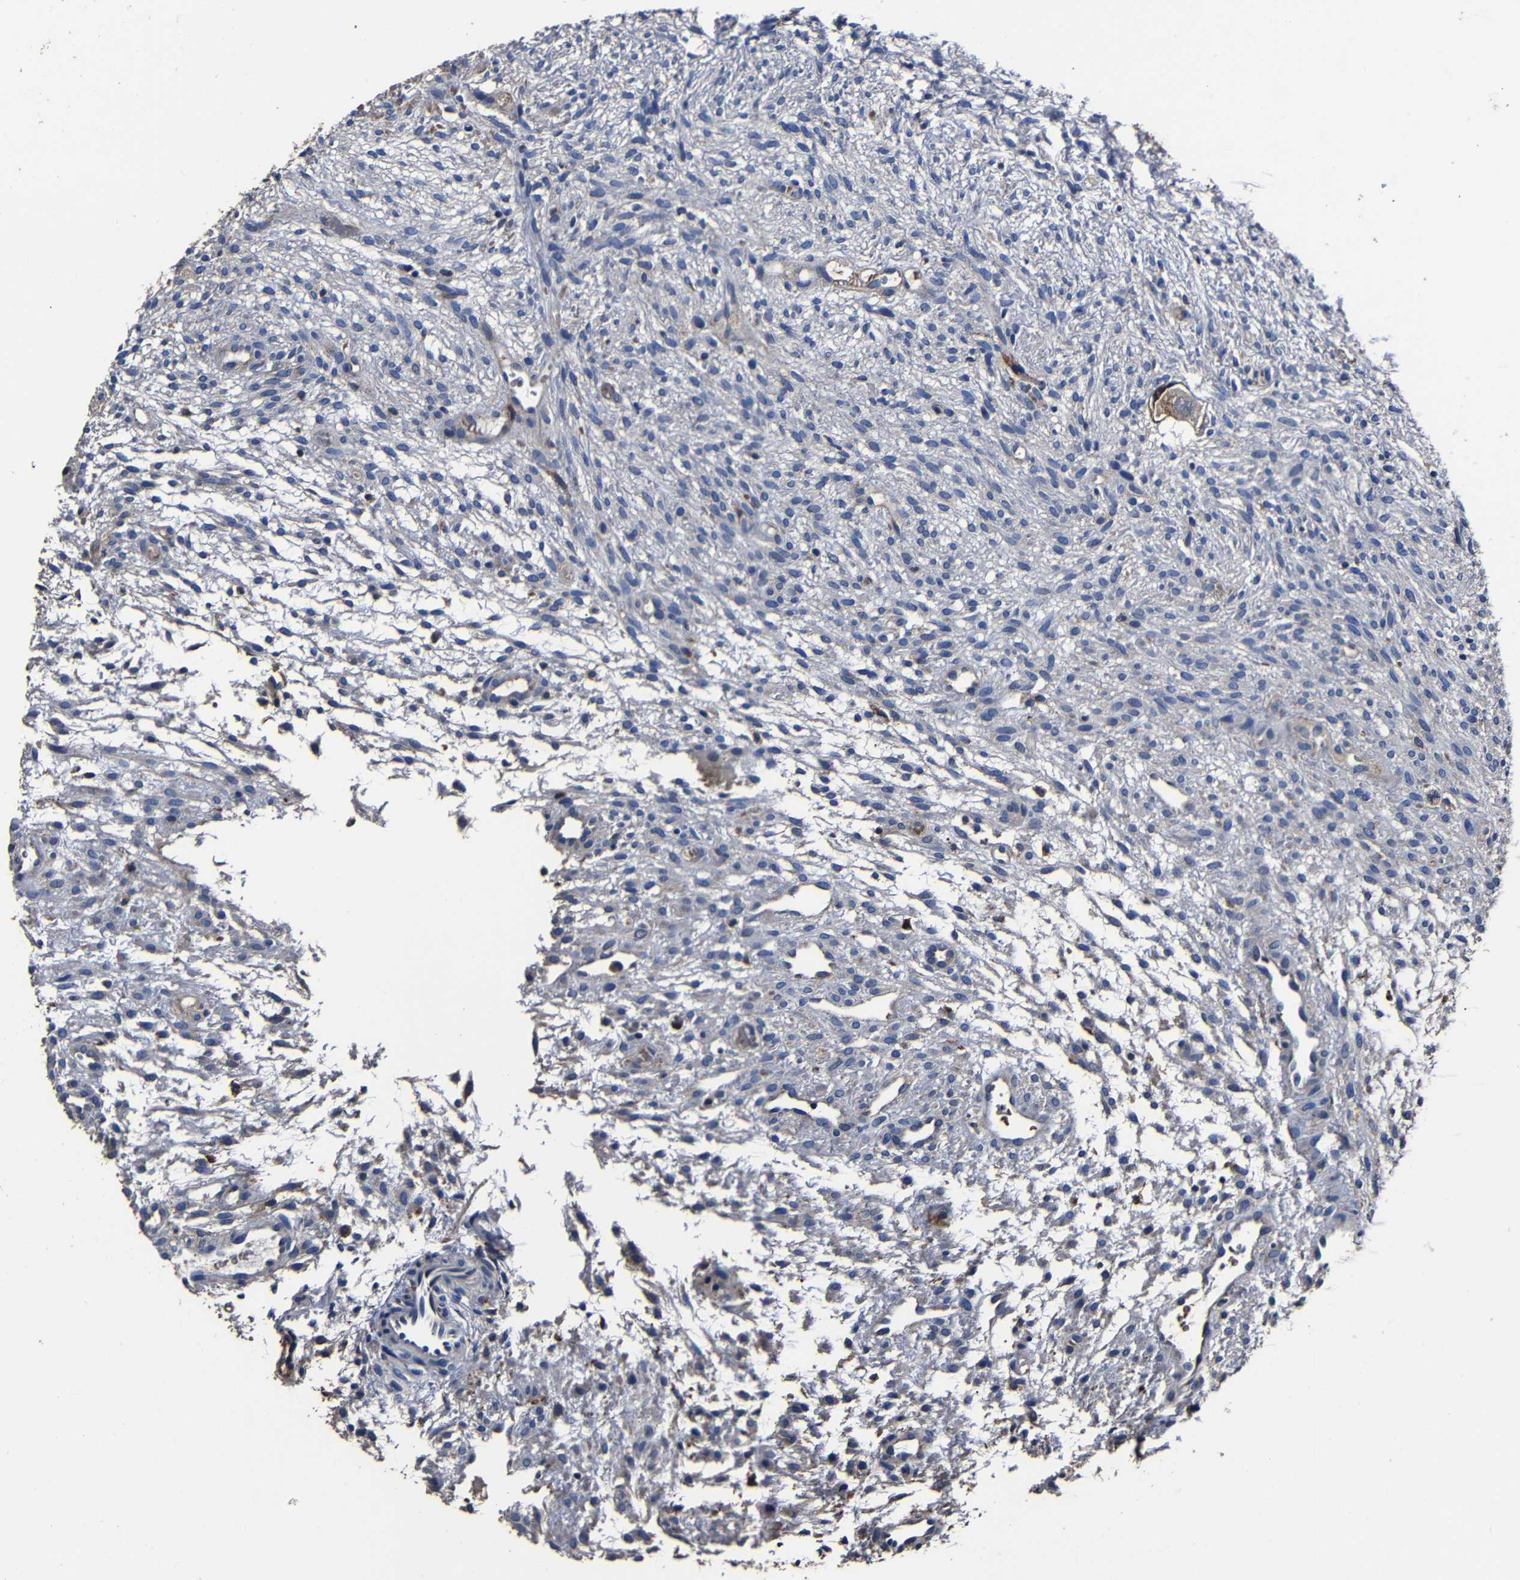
{"staining": {"intensity": "moderate", "quantity": ">75%", "location": "cytoplasmic/membranous"}, "tissue": "ovary", "cell_type": "Follicle cells", "image_type": "normal", "snomed": [{"axis": "morphology", "description": "Normal tissue, NOS"}, {"axis": "morphology", "description": "Cyst, NOS"}, {"axis": "topography", "description": "Ovary"}], "caption": "A photomicrograph of human ovary stained for a protein displays moderate cytoplasmic/membranous brown staining in follicle cells.", "gene": "SCN9A", "patient": {"sex": "female", "age": 18}}